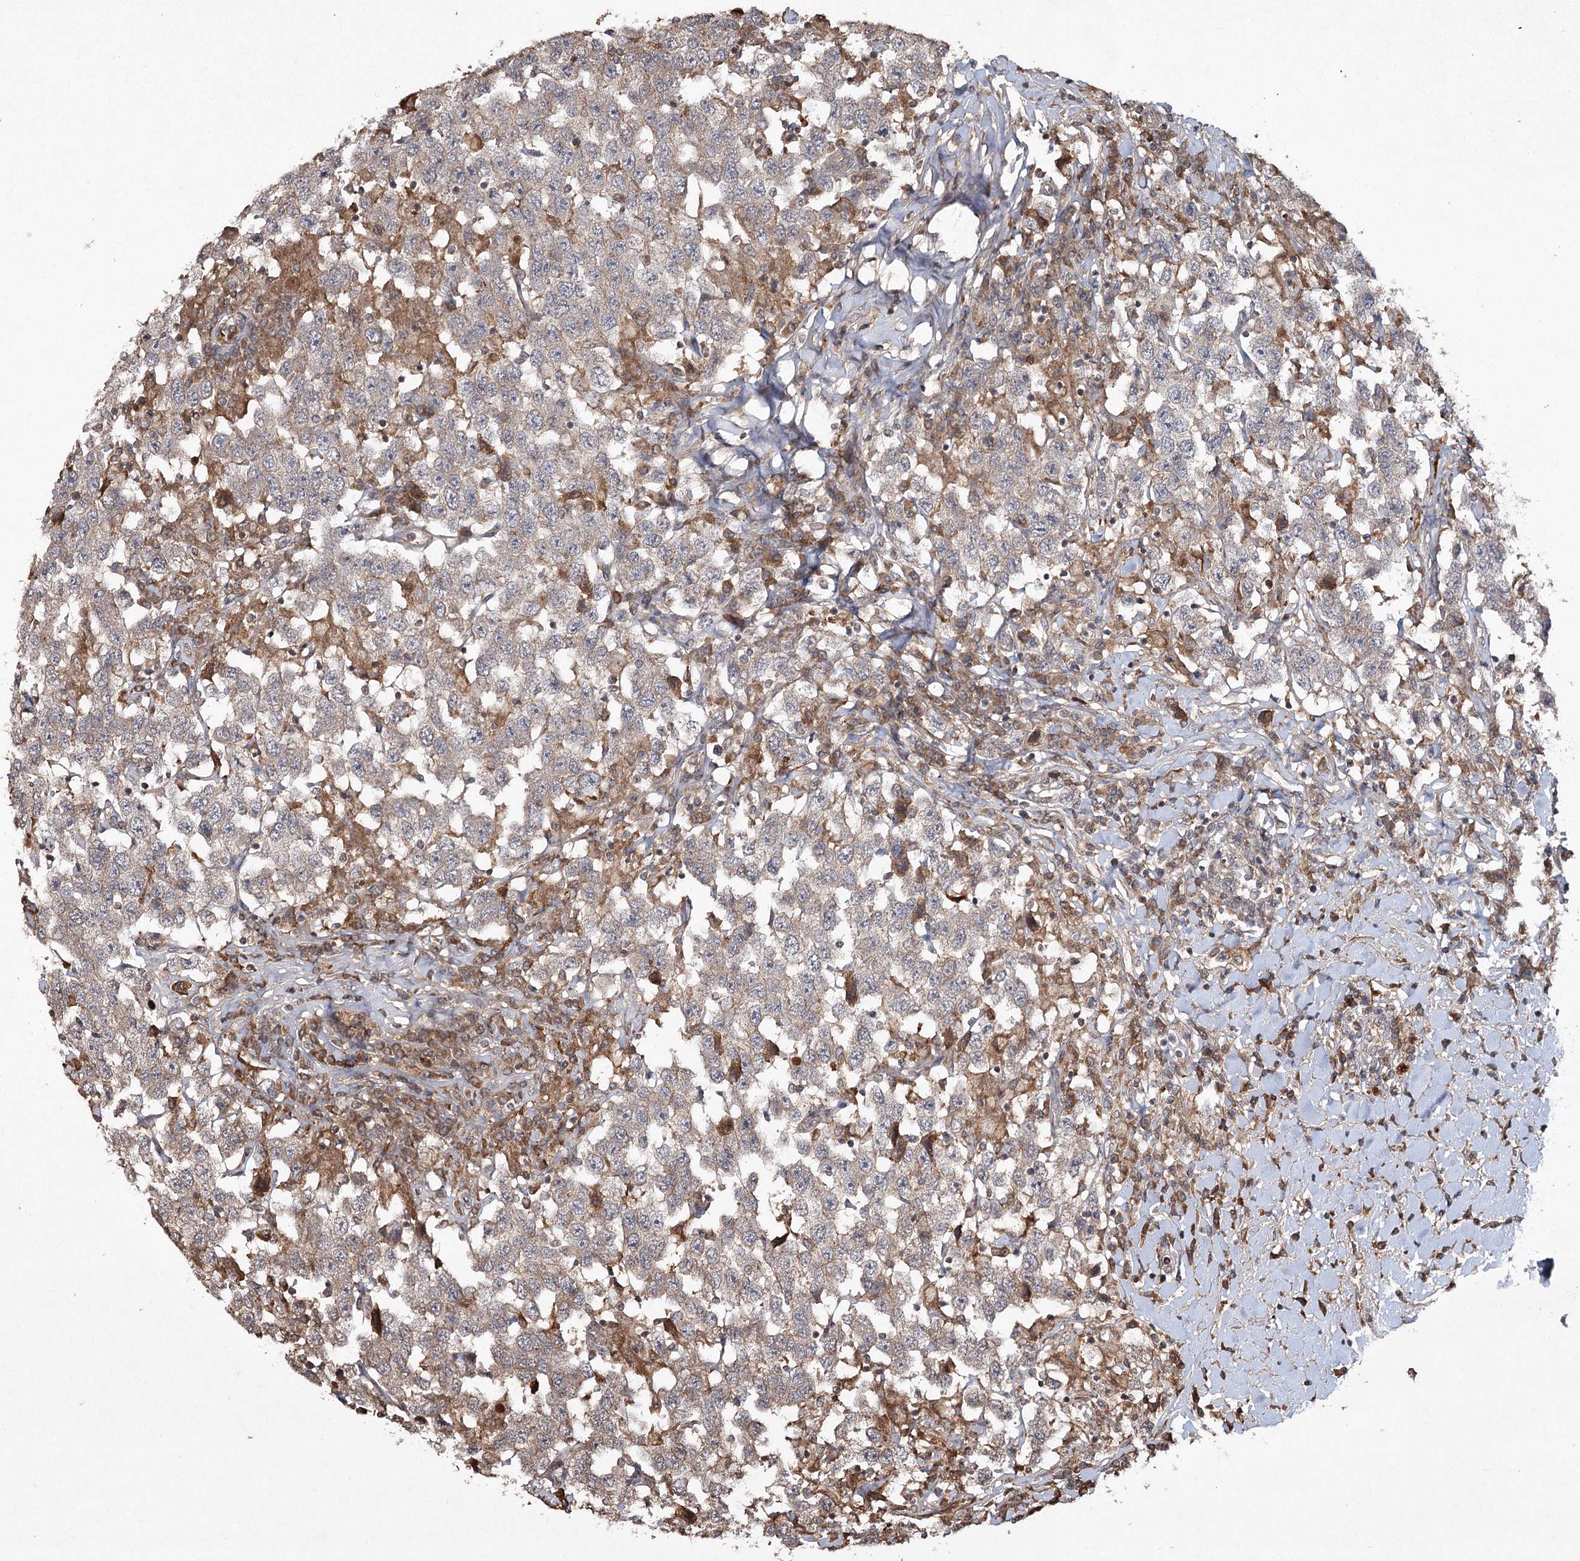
{"staining": {"intensity": "weak", "quantity": "25%-75%", "location": "cytoplasmic/membranous"}, "tissue": "testis cancer", "cell_type": "Tumor cells", "image_type": "cancer", "snomed": [{"axis": "morphology", "description": "Seminoma, NOS"}, {"axis": "topography", "description": "Testis"}], "caption": "The image demonstrates staining of testis seminoma, revealing weak cytoplasmic/membranous protein expression (brown color) within tumor cells. The staining is performed using DAB (3,3'-diaminobenzidine) brown chromogen to label protein expression. The nuclei are counter-stained blue using hematoxylin.", "gene": "CYP2B6", "patient": {"sex": "male", "age": 41}}